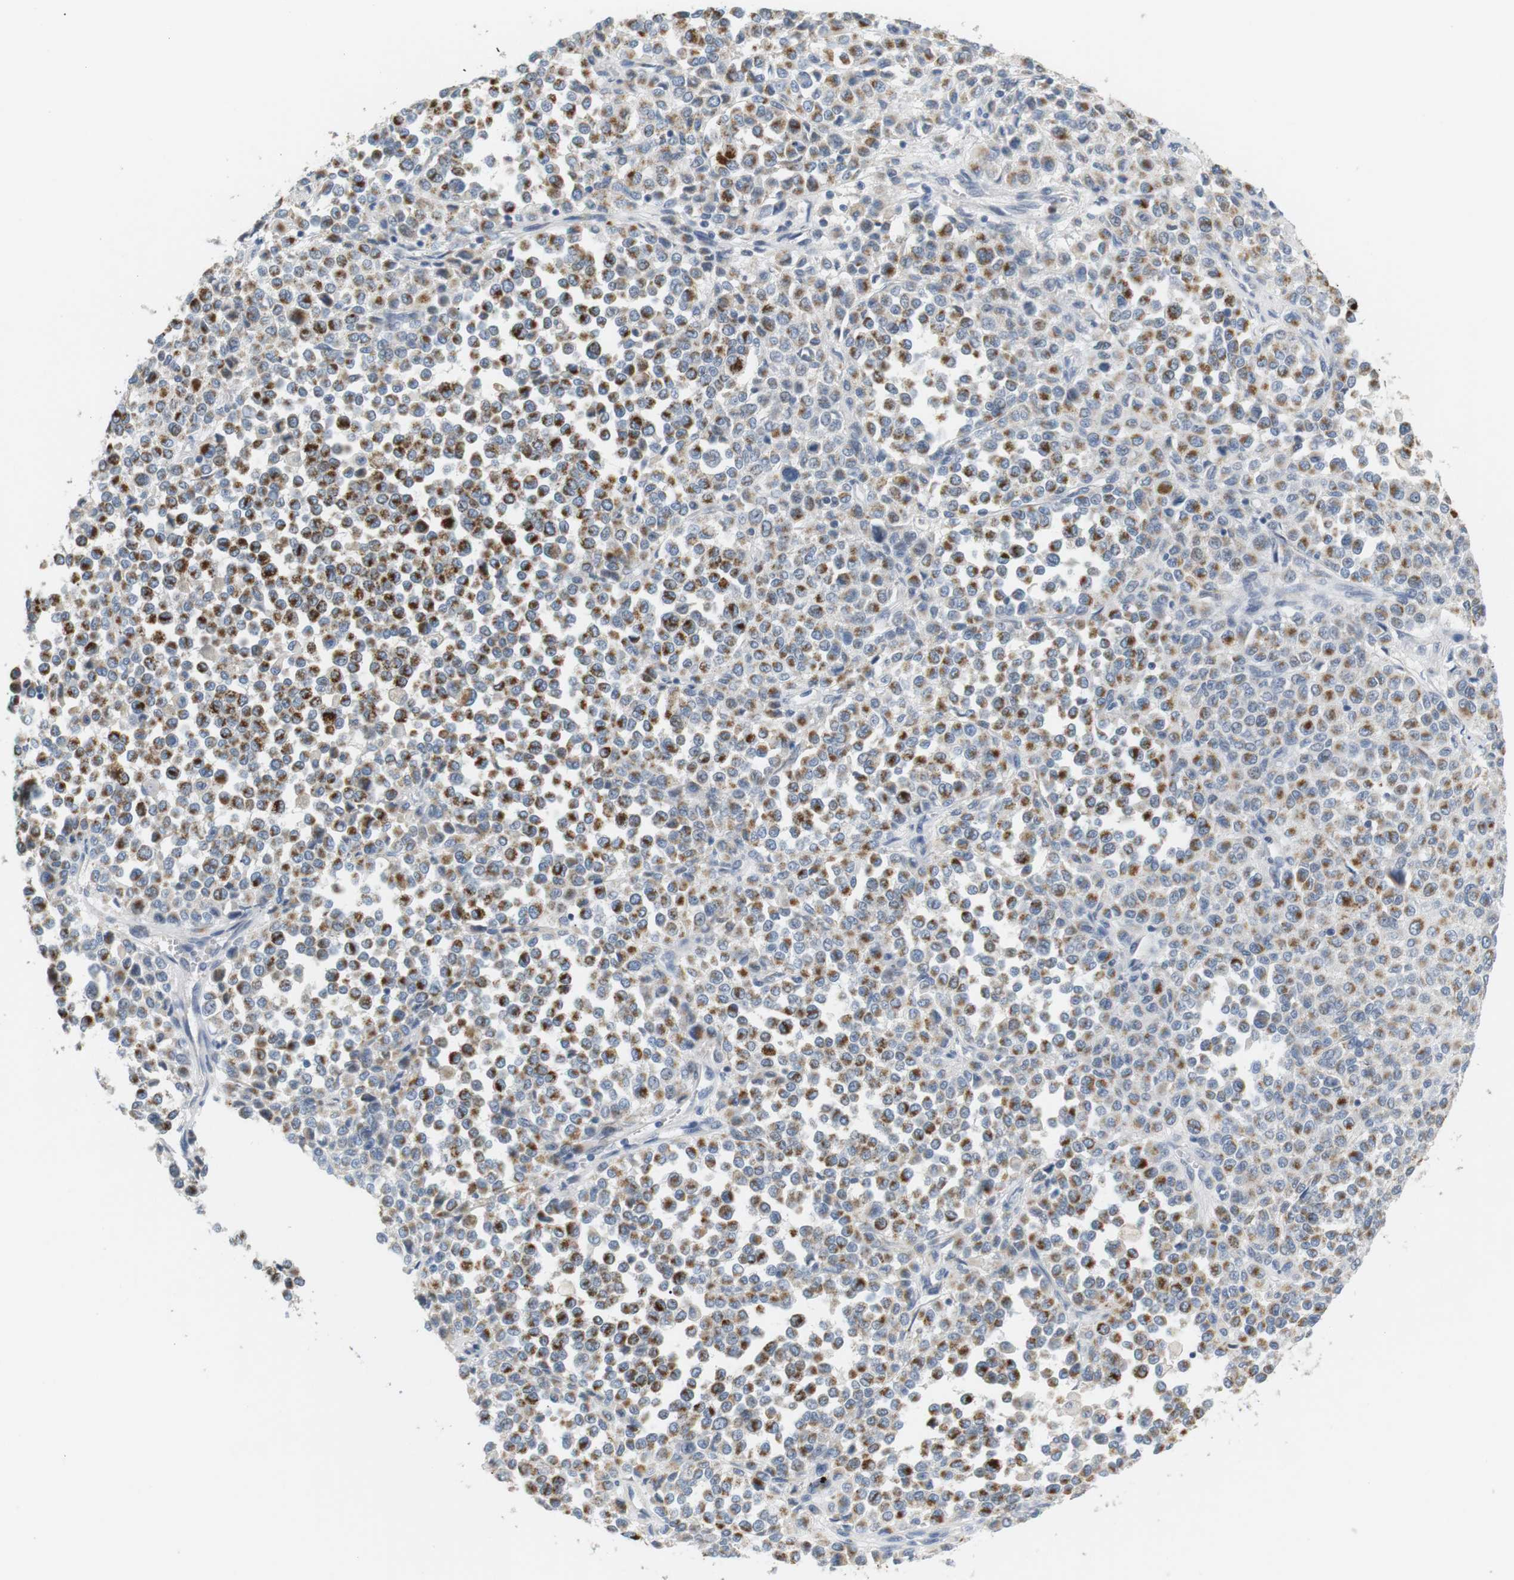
{"staining": {"intensity": "moderate", "quantity": "25%-75%", "location": "cytoplasmic/membranous"}, "tissue": "melanoma", "cell_type": "Tumor cells", "image_type": "cancer", "snomed": [{"axis": "morphology", "description": "Malignant melanoma, Metastatic site"}, {"axis": "topography", "description": "Pancreas"}], "caption": "Immunohistochemistry (IHC) (DAB (3,3'-diaminobenzidine)) staining of human malignant melanoma (metastatic site) reveals moderate cytoplasmic/membranous protein positivity in about 25%-75% of tumor cells.", "gene": "CD300E", "patient": {"sex": "female", "age": 30}}